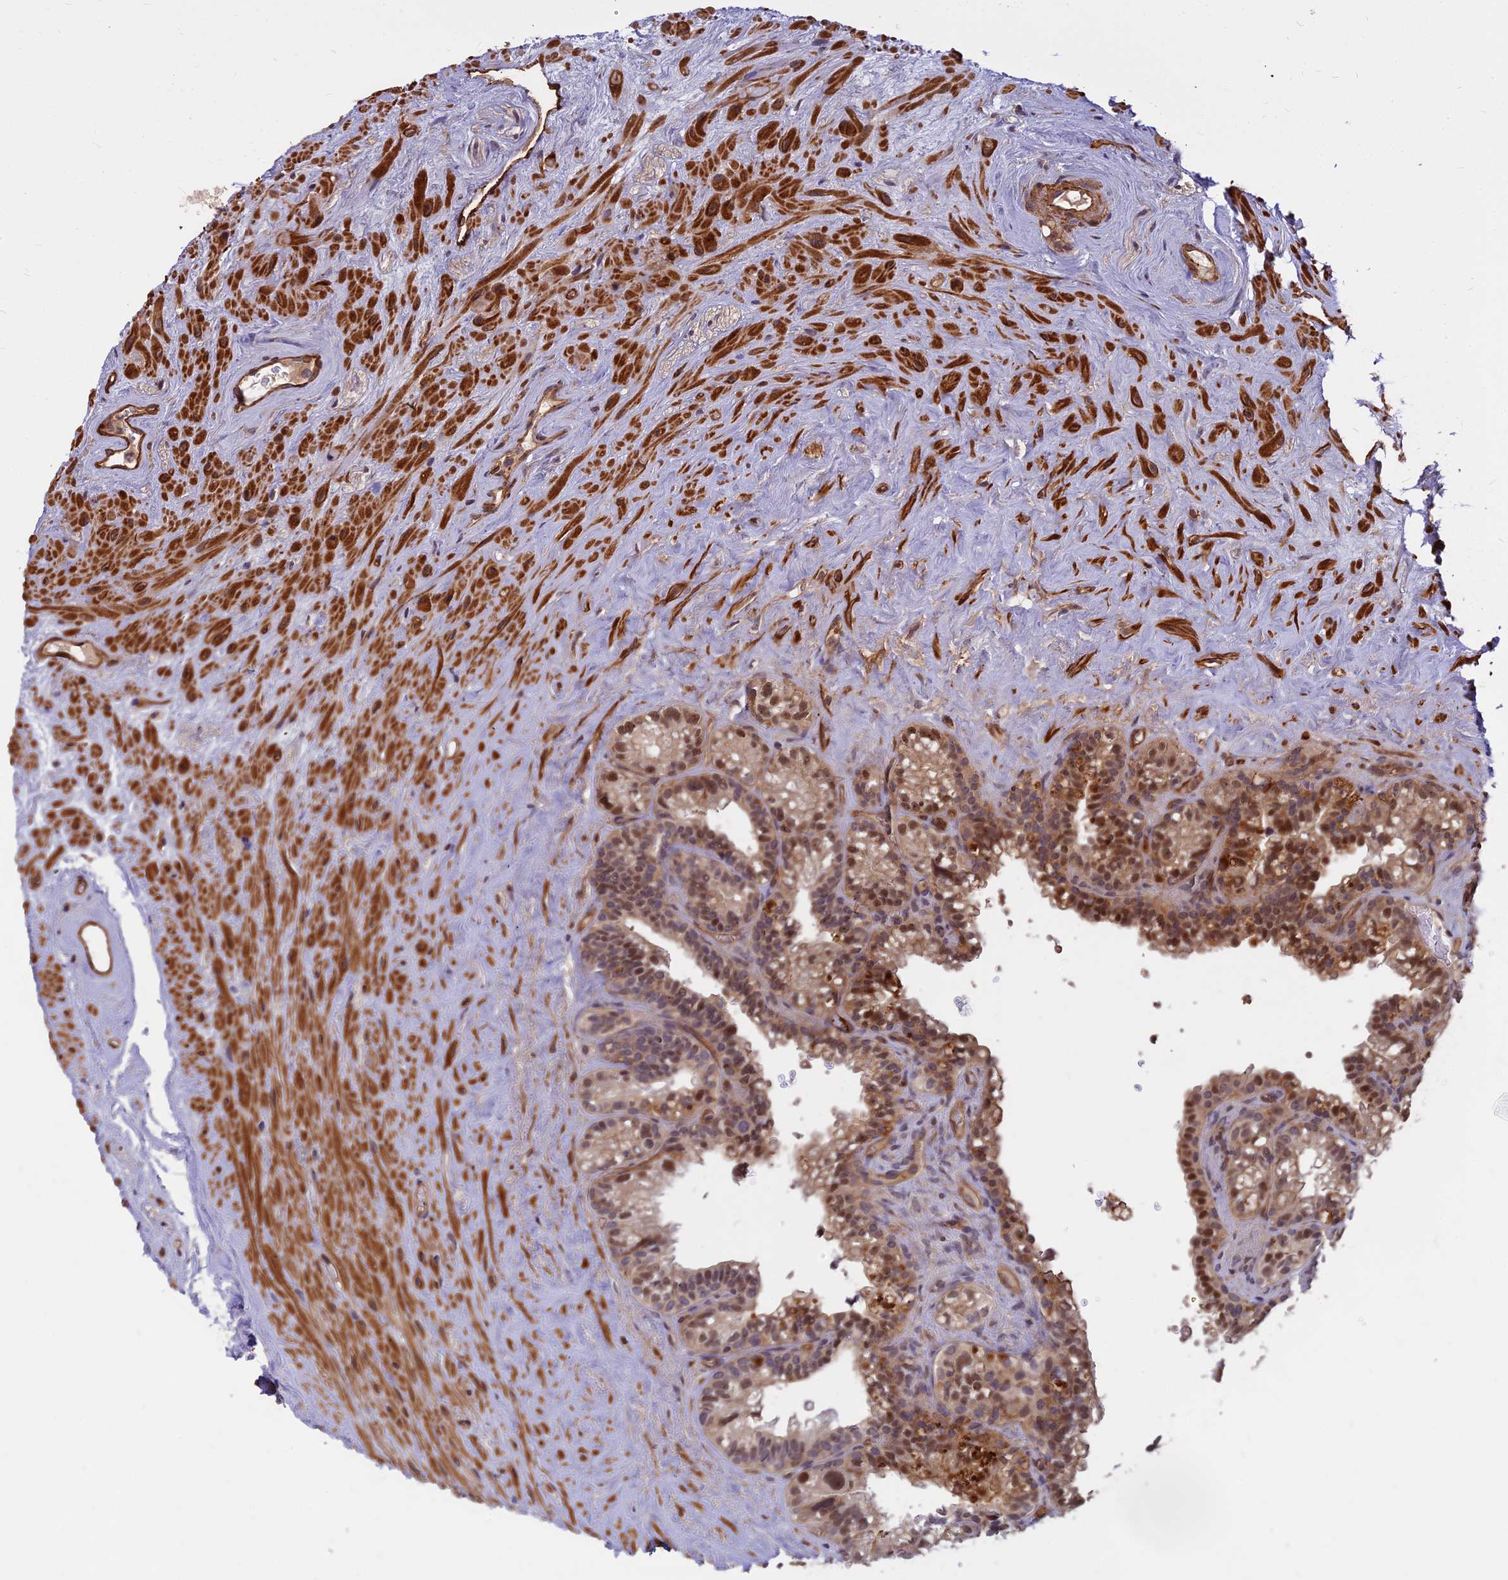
{"staining": {"intensity": "moderate", "quantity": "25%-75%", "location": "cytoplasmic/membranous,nuclear"}, "tissue": "seminal vesicle", "cell_type": "Glandular cells", "image_type": "normal", "snomed": [{"axis": "morphology", "description": "Normal tissue, NOS"}, {"axis": "topography", "description": "Prostate"}, {"axis": "topography", "description": "Seminal veicle"}], "caption": "IHC photomicrograph of benign human seminal vesicle stained for a protein (brown), which displays medium levels of moderate cytoplasmic/membranous,nuclear expression in about 25%-75% of glandular cells.", "gene": "TCEA3", "patient": {"sex": "male", "age": 79}}